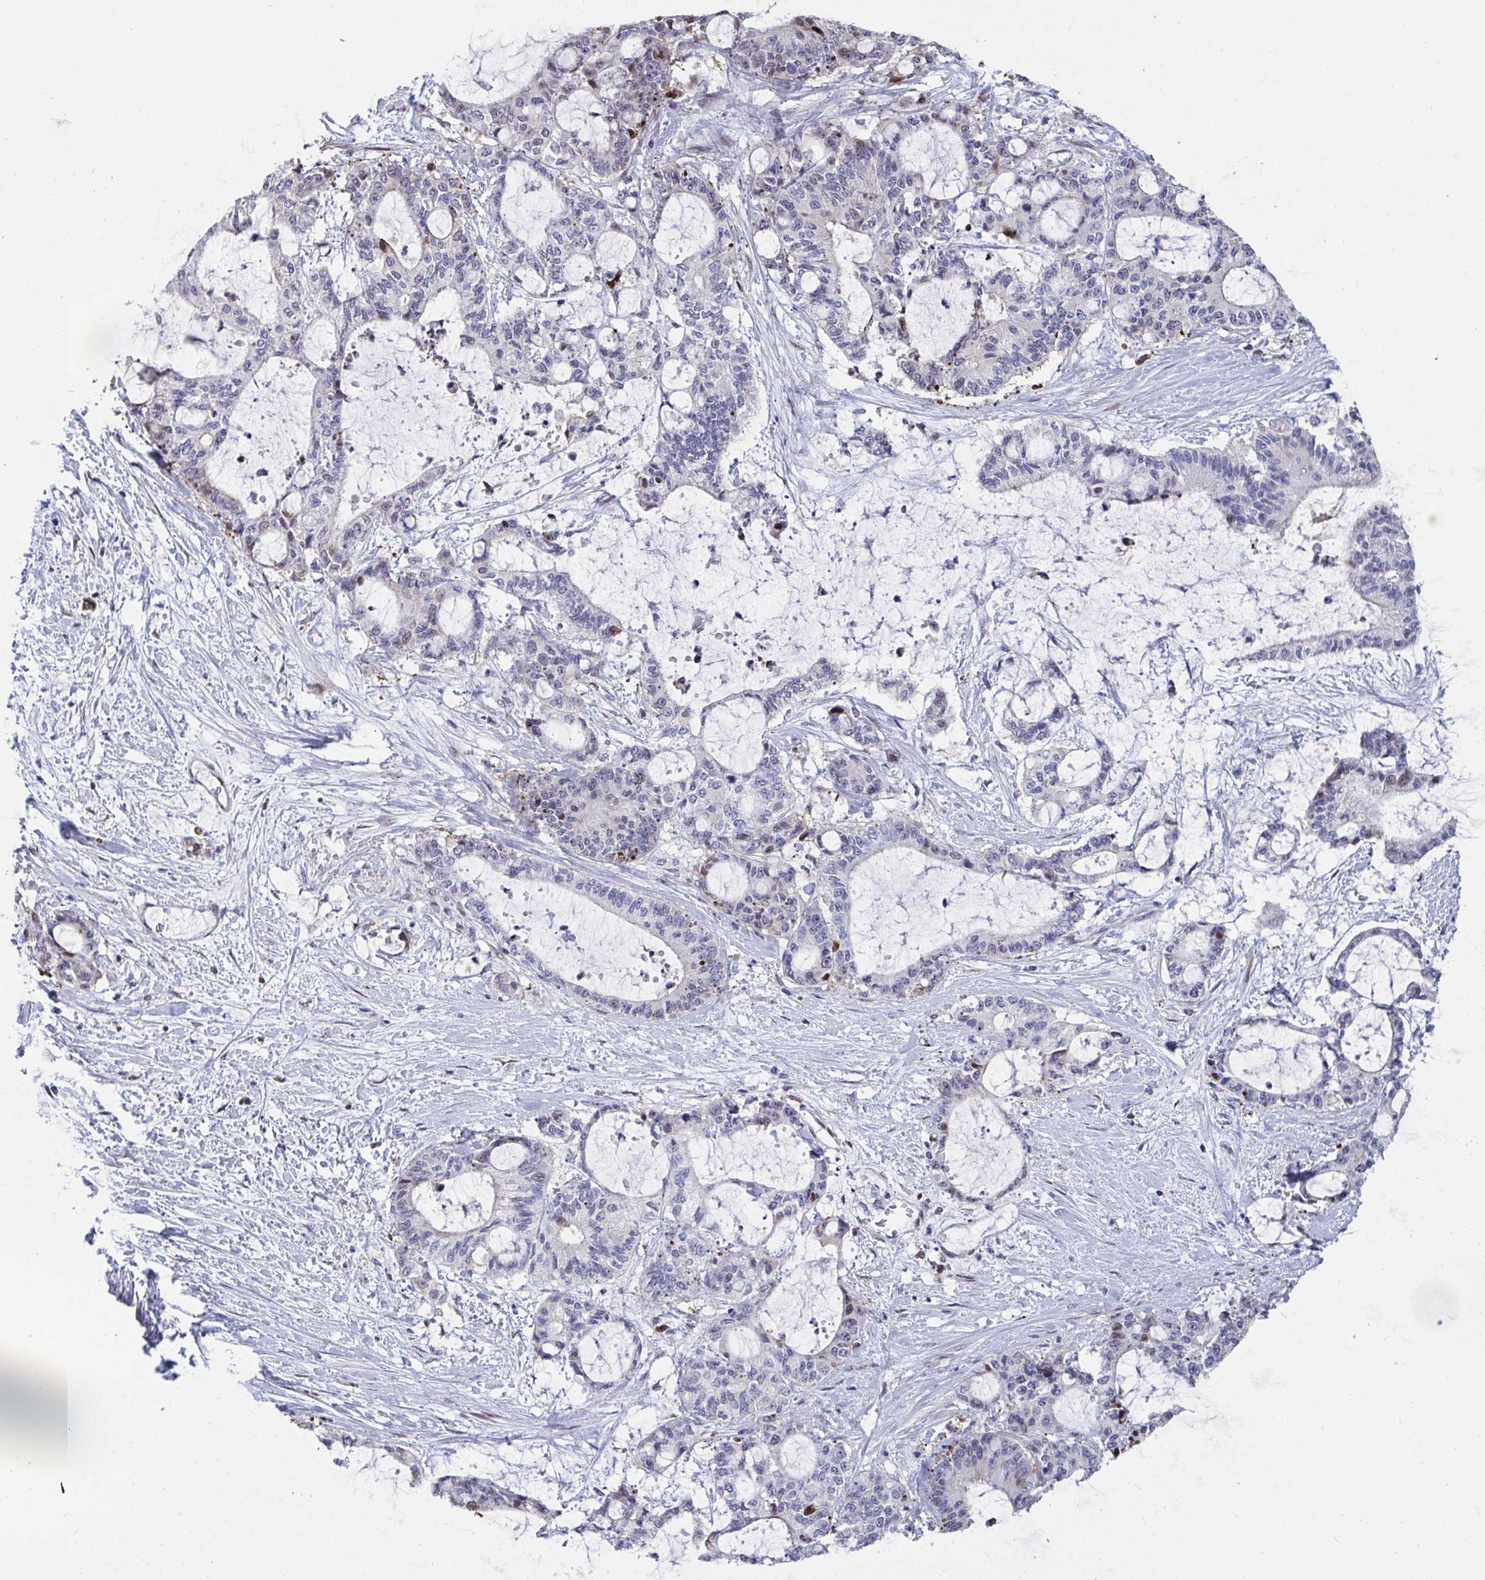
{"staining": {"intensity": "moderate", "quantity": "<25%", "location": "nuclear"}, "tissue": "liver cancer", "cell_type": "Tumor cells", "image_type": "cancer", "snomed": [{"axis": "morphology", "description": "Normal tissue, NOS"}, {"axis": "morphology", "description": "Cholangiocarcinoma"}, {"axis": "topography", "description": "Liver"}, {"axis": "topography", "description": "Peripheral nerve tissue"}], "caption": "The histopathology image displays a brown stain indicating the presence of a protein in the nuclear of tumor cells in cholangiocarcinoma (liver). The protein of interest is stained brown, and the nuclei are stained in blue (DAB (3,3'-diaminobenzidine) IHC with brightfield microscopy, high magnification).", "gene": "PELI2", "patient": {"sex": "female", "age": 73}}